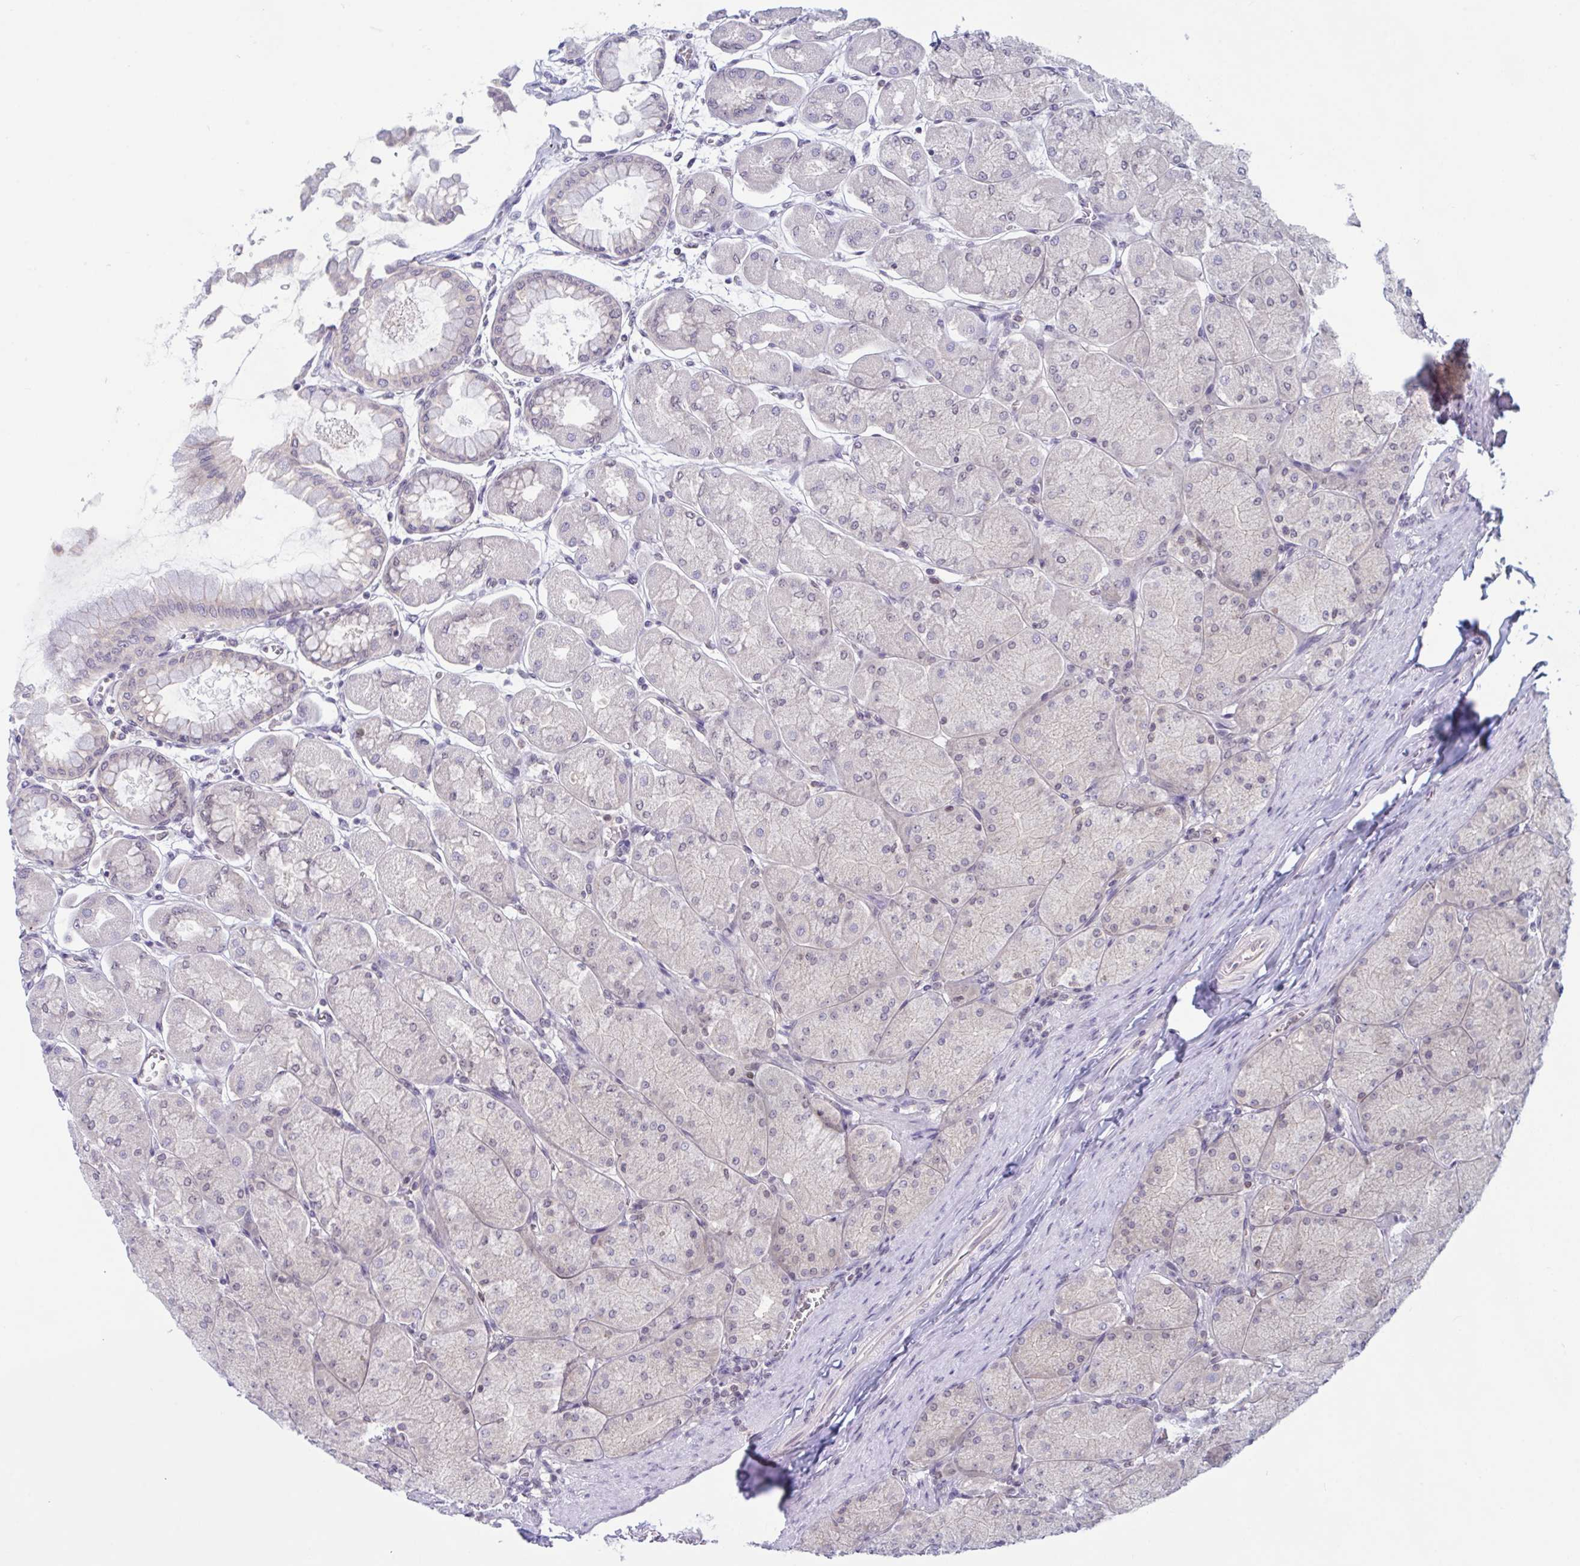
{"staining": {"intensity": "weak", "quantity": "25%-75%", "location": "nuclear"}, "tissue": "stomach", "cell_type": "Glandular cells", "image_type": "normal", "snomed": [{"axis": "morphology", "description": "Normal tissue, NOS"}, {"axis": "topography", "description": "Stomach, upper"}], "caption": "Stomach stained with DAB immunohistochemistry (IHC) reveals low levels of weak nuclear staining in about 25%-75% of glandular cells. The protein is shown in brown color, while the nuclei are stained blue.", "gene": "TSN", "patient": {"sex": "female", "age": 56}}